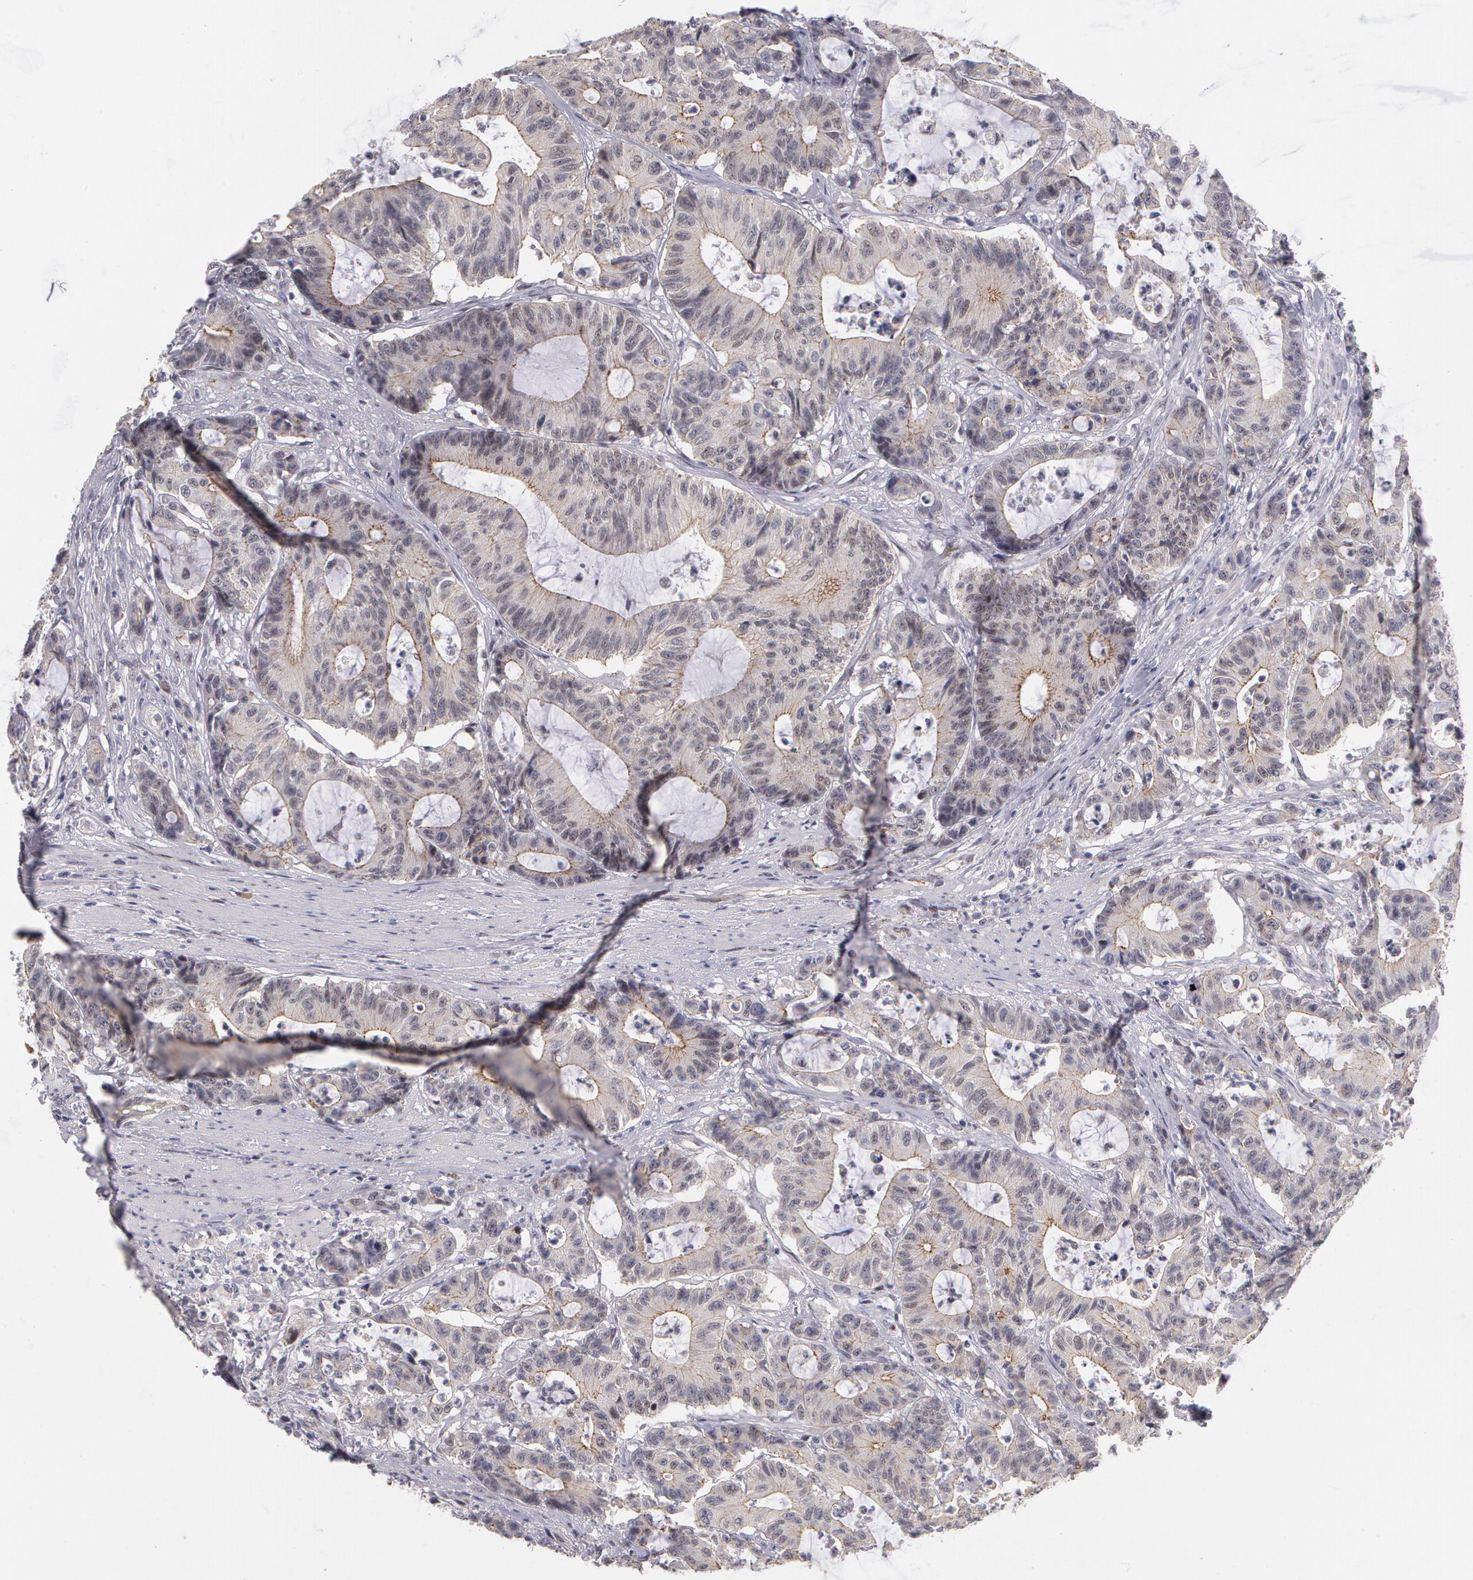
{"staining": {"intensity": "weak", "quantity": "<25%", "location": "nuclear"}, "tissue": "colorectal cancer", "cell_type": "Tumor cells", "image_type": "cancer", "snomed": [{"axis": "morphology", "description": "Adenocarcinoma, NOS"}, {"axis": "topography", "description": "Colon"}], "caption": "The histopathology image demonstrates no staining of tumor cells in colorectal cancer.", "gene": "PRICKLE1", "patient": {"sex": "female", "age": 84}}